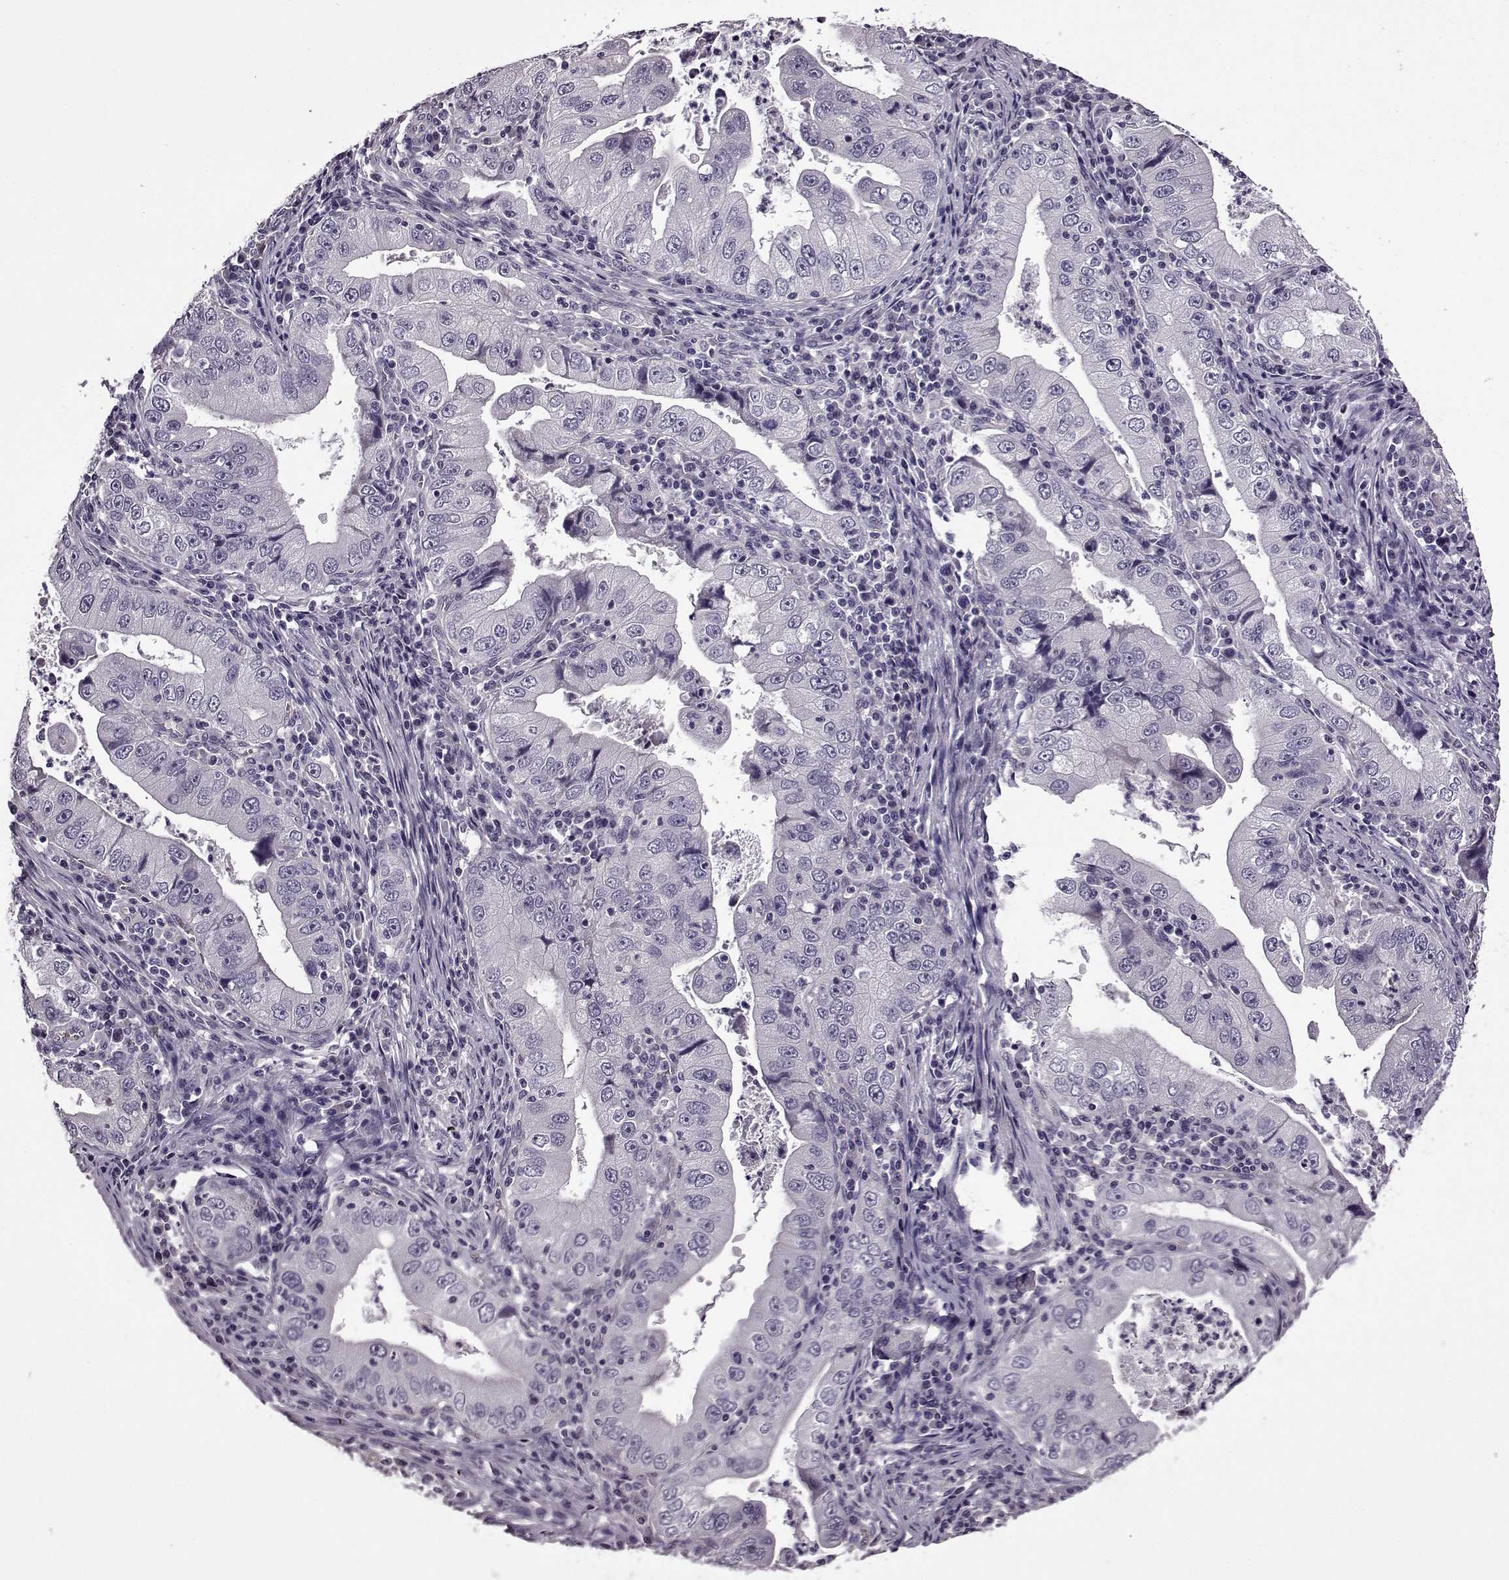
{"staining": {"intensity": "negative", "quantity": "none", "location": "none"}, "tissue": "stomach cancer", "cell_type": "Tumor cells", "image_type": "cancer", "snomed": [{"axis": "morphology", "description": "Adenocarcinoma, NOS"}, {"axis": "topography", "description": "Stomach"}], "caption": "Stomach adenocarcinoma was stained to show a protein in brown. There is no significant expression in tumor cells.", "gene": "EDDM3B", "patient": {"sex": "male", "age": 76}}